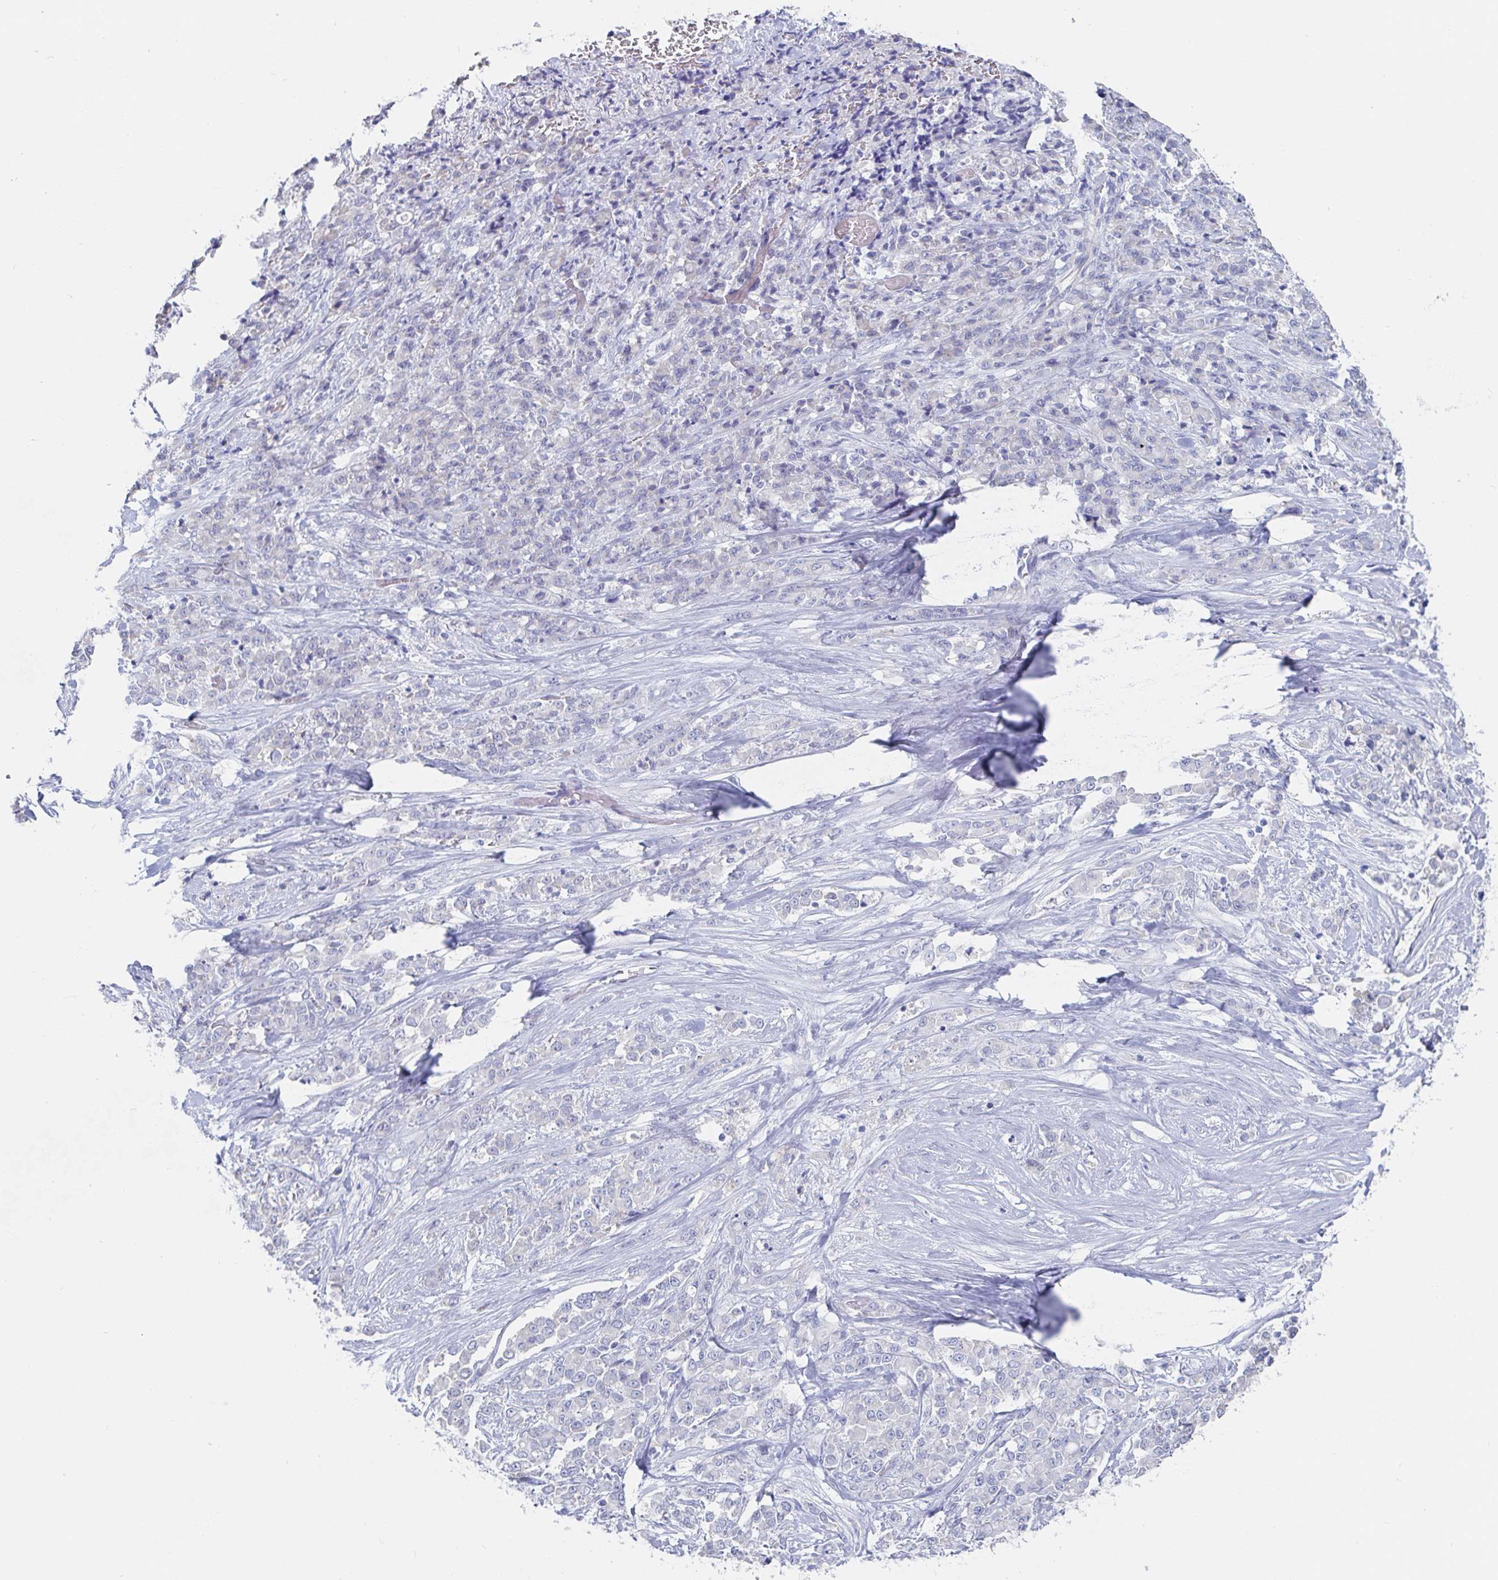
{"staining": {"intensity": "negative", "quantity": "none", "location": "none"}, "tissue": "stomach cancer", "cell_type": "Tumor cells", "image_type": "cancer", "snomed": [{"axis": "morphology", "description": "Adenocarcinoma, NOS"}, {"axis": "topography", "description": "Stomach"}], "caption": "DAB (3,3'-diaminobenzidine) immunohistochemical staining of stomach cancer (adenocarcinoma) displays no significant staining in tumor cells.", "gene": "PACSIN1", "patient": {"sex": "female", "age": 76}}